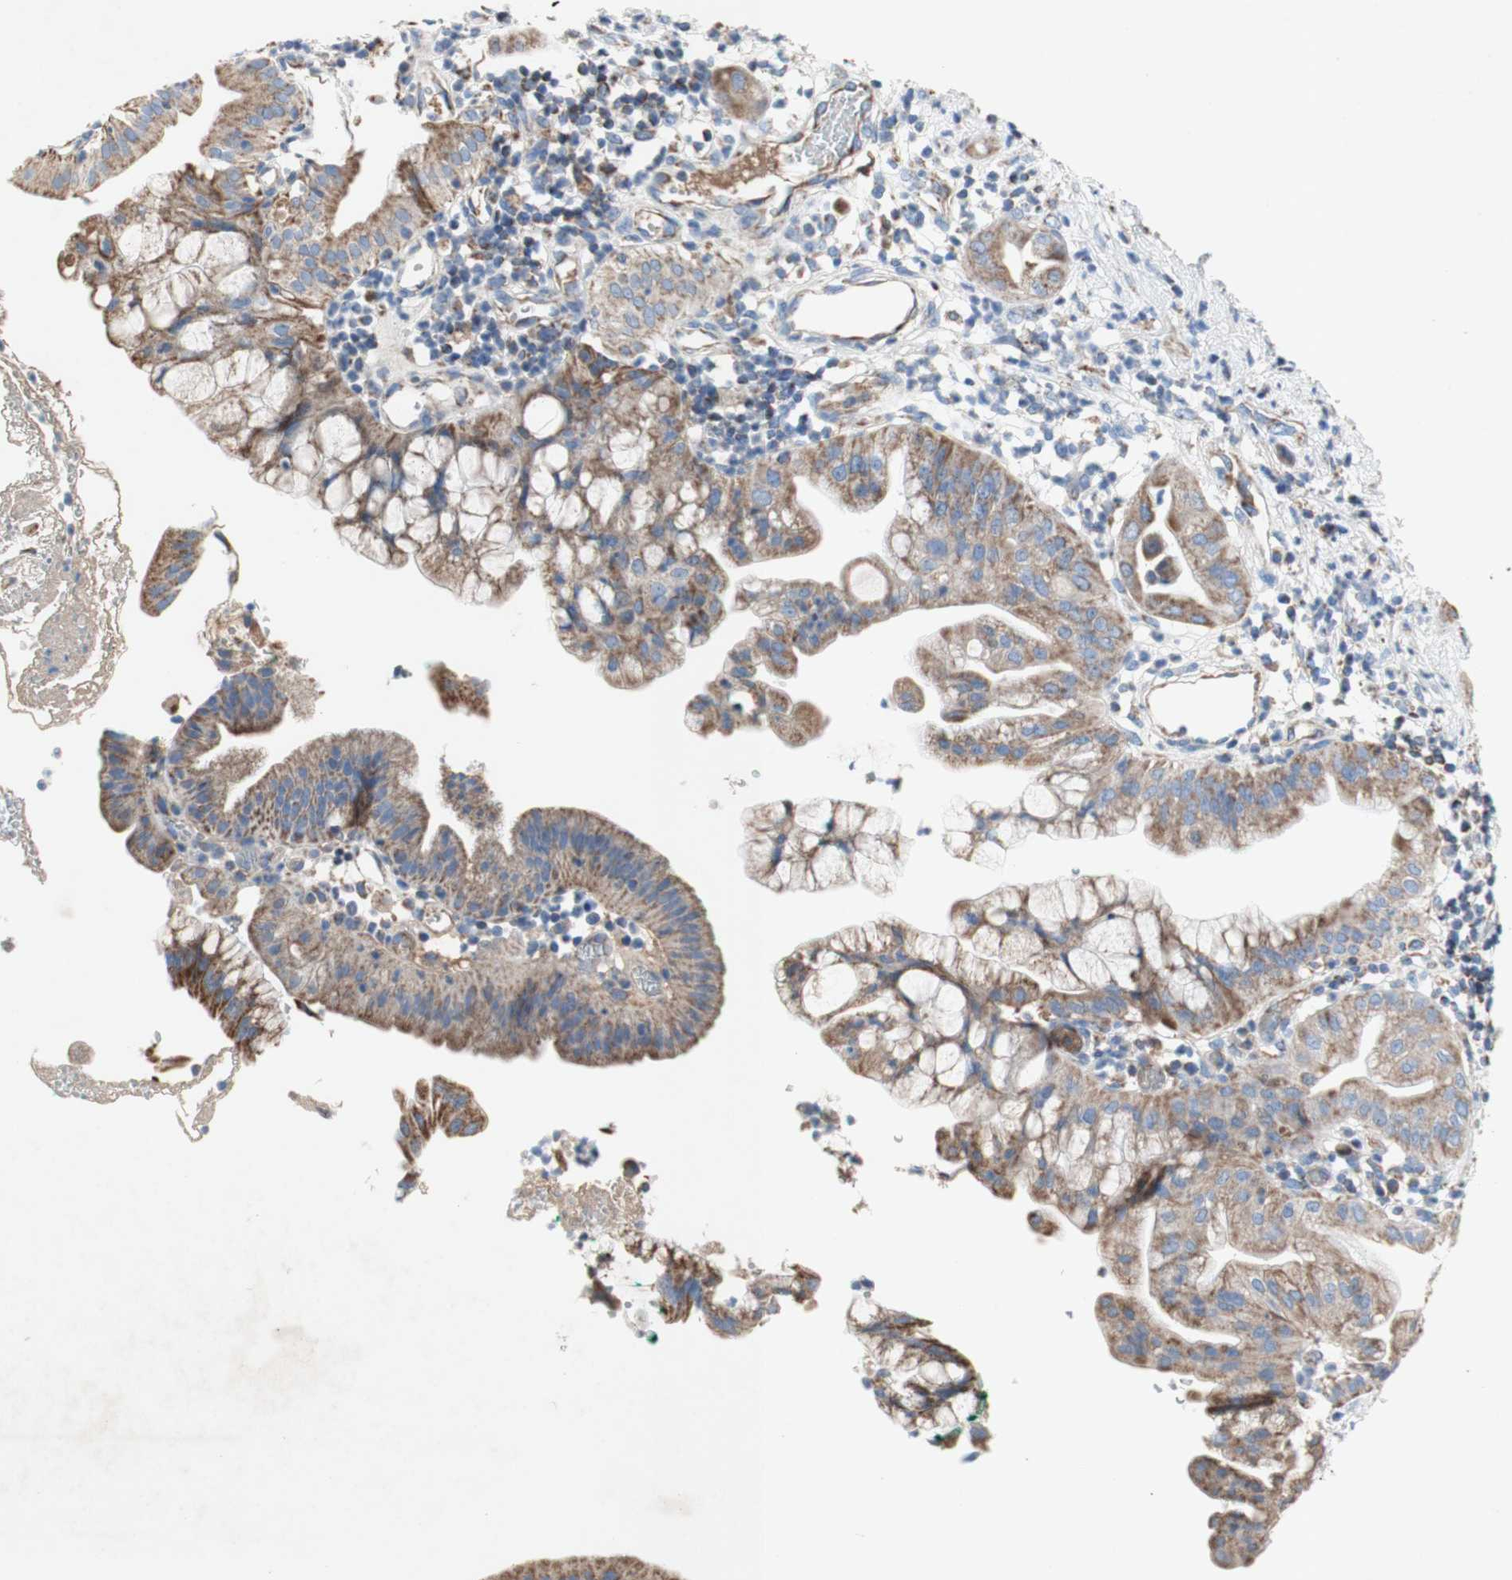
{"staining": {"intensity": "moderate", "quantity": ">75%", "location": "cytoplasmic/membranous"}, "tissue": "pancreatic cancer", "cell_type": "Tumor cells", "image_type": "cancer", "snomed": [{"axis": "morphology", "description": "Adenocarcinoma, NOS"}, {"axis": "morphology", "description": "Adenocarcinoma, metastatic, NOS"}, {"axis": "topography", "description": "Lymph node"}, {"axis": "topography", "description": "Pancreas"}, {"axis": "topography", "description": "Duodenum"}], "caption": "Immunohistochemical staining of pancreatic adenocarcinoma demonstrates medium levels of moderate cytoplasmic/membranous staining in approximately >75% of tumor cells. (DAB IHC with brightfield microscopy, high magnification).", "gene": "SDHB", "patient": {"sex": "female", "age": 64}}